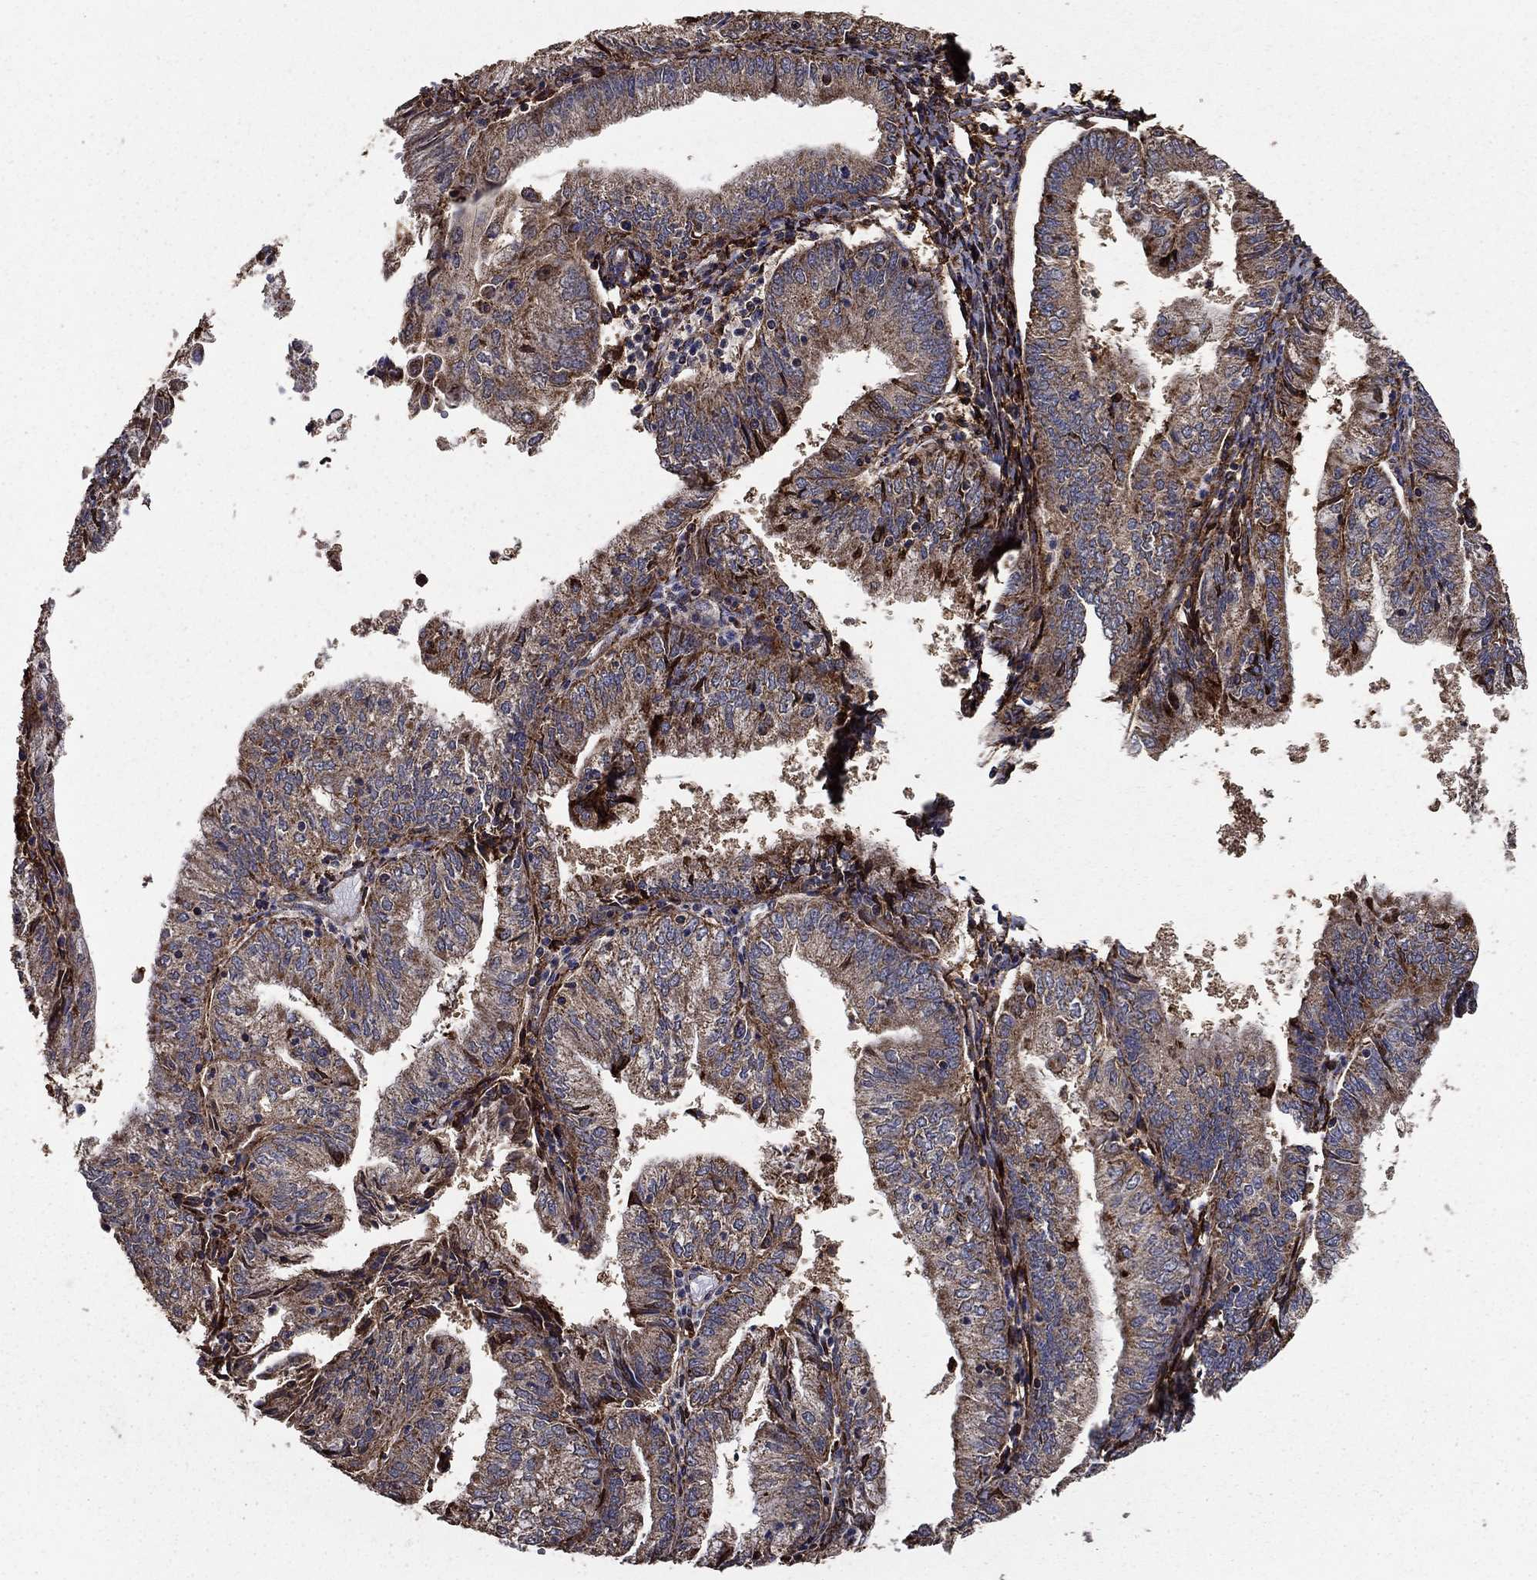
{"staining": {"intensity": "moderate", "quantity": ">75%", "location": "cytoplasmic/membranous"}, "tissue": "endometrial cancer", "cell_type": "Tumor cells", "image_type": "cancer", "snomed": [{"axis": "morphology", "description": "Adenocarcinoma, NOS"}, {"axis": "topography", "description": "Endometrium"}], "caption": "Moderate cytoplasmic/membranous positivity for a protein is present in approximately >75% of tumor cells of endometrial cancer using immunohistochemistry.", "gene": "IFRD1", "patient": {"sex": "female", "age": 55}}